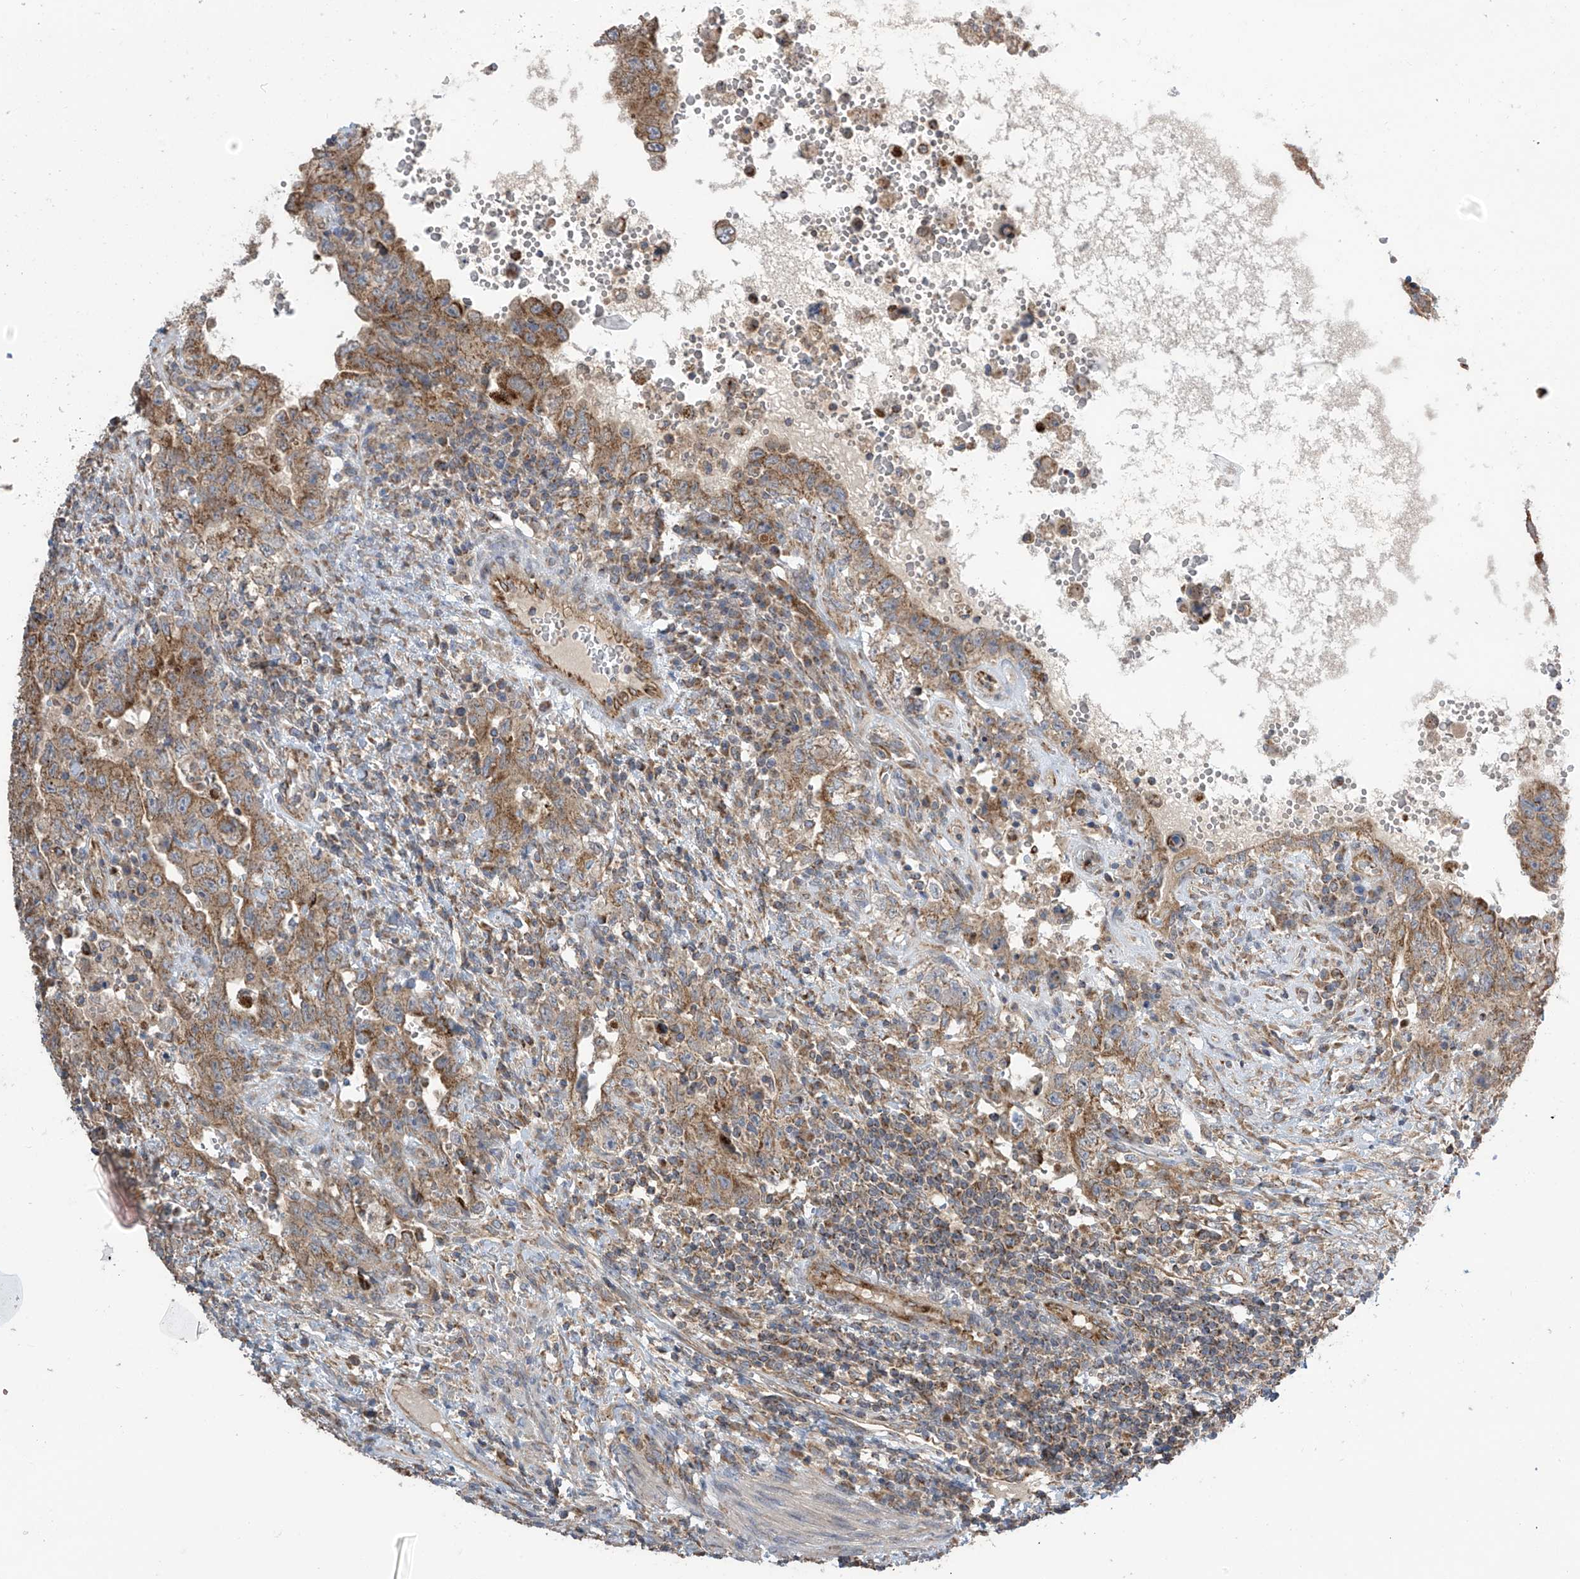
{"staining": {"intensity": "moderate", "quantity": ">75%", "location": "cytoplasmic/membranous"}, "tissue": "testis cancer", "cell_type": "Tumor cells", "image_type": "cancer", "snomed": [{"axis": "morphology", "description": "Carcinoma, Embryonal, NOS"}, {"axis": "topography", "description": "Testis"}], "caption": "Immunohistochemical staining of human embryonal carcinoma (testis) reveals moderate cytoplasmic/membranous protein expression in approximately >75% of tumor cells.", "gene": "PNPT1", "patient": {"sex": "male", "age": 26}}